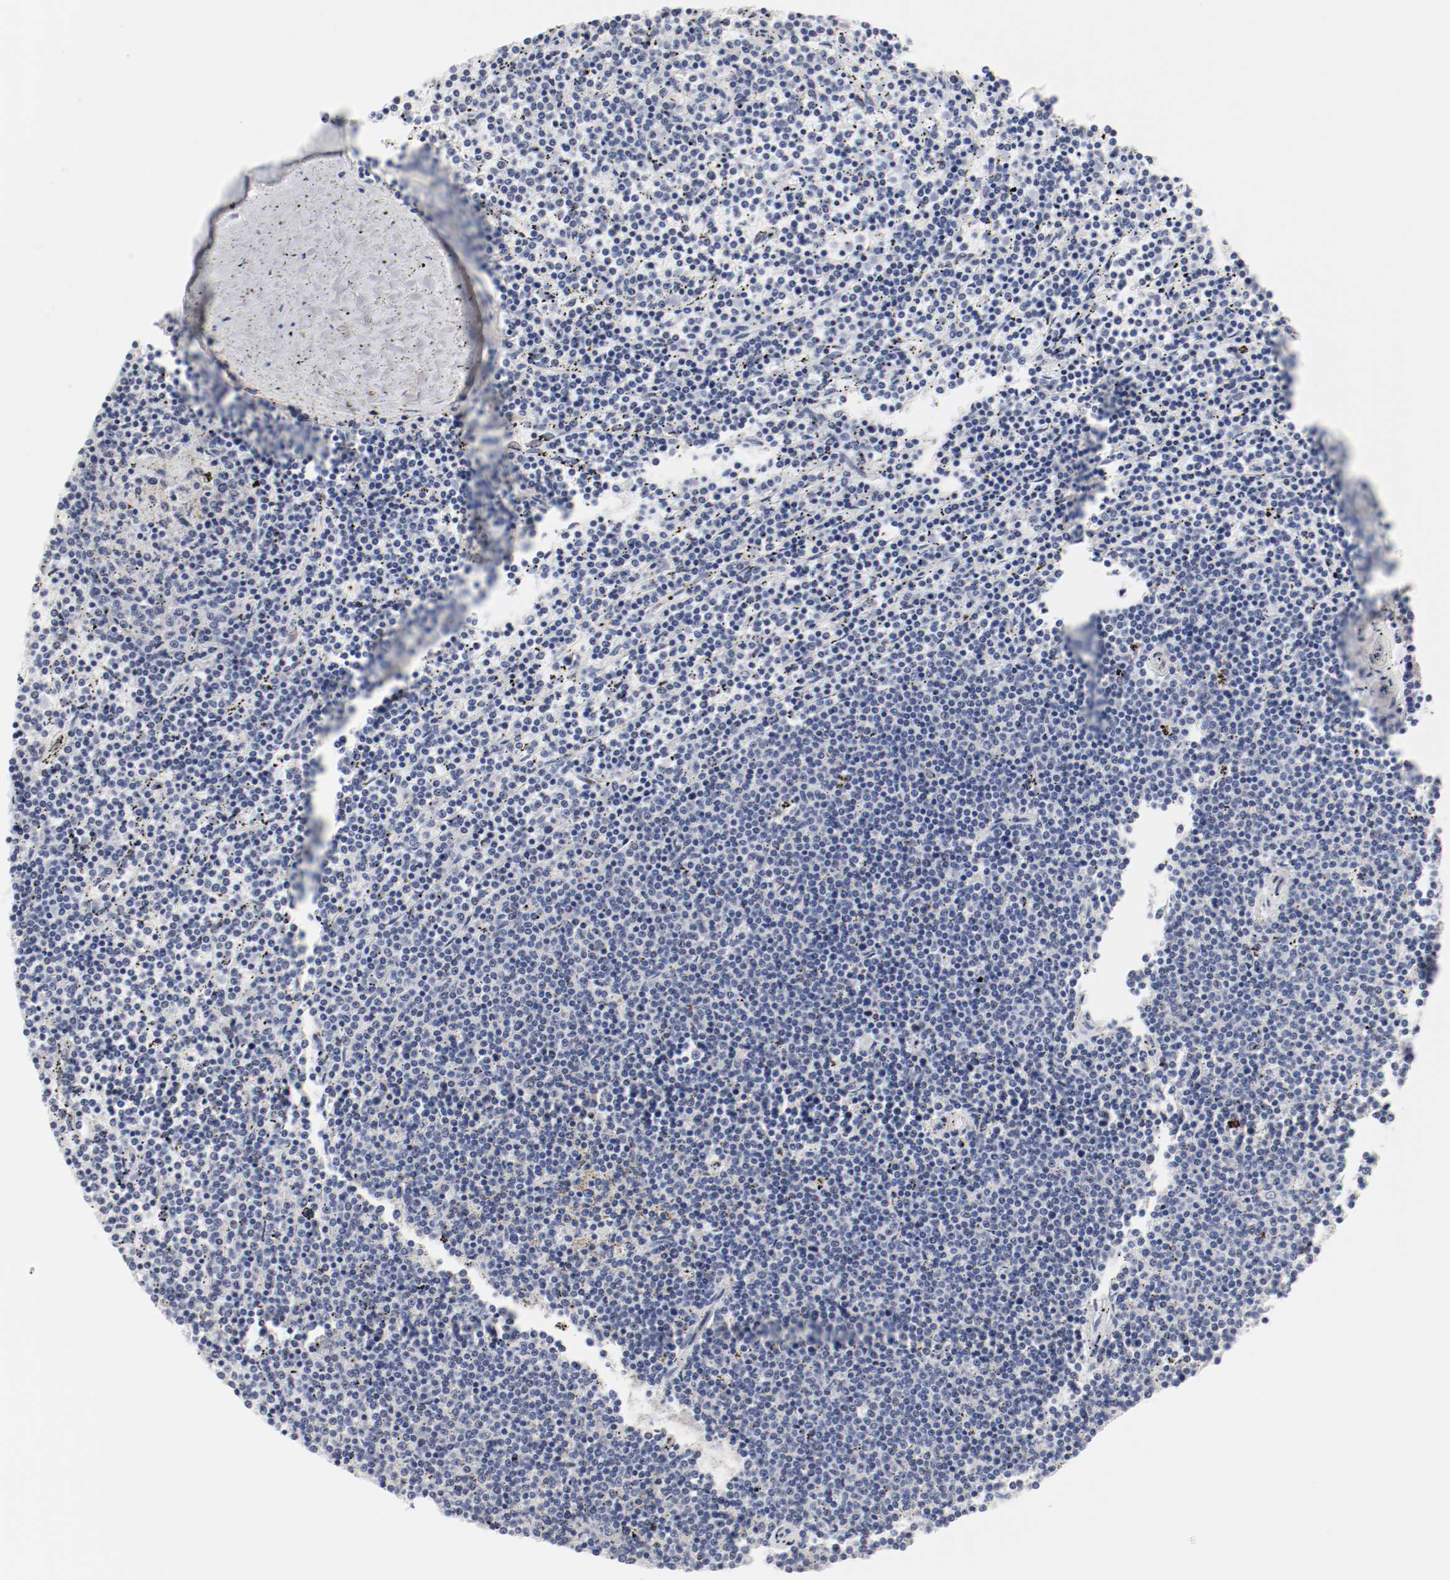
{"staining": {"intensity": "negative", "quantity": "none", "location": "none"}, "tissue": "lymphoma", "cell_type": "Tumor cells", "image_type": "cancer", "snomed": [{"axis": "morphology", "description": "Malignant lymphoma, non-Hodgkin's type, Low grade"}, {"axis": "topography", "description": "Spleen"}], "caption": "Histopathology image shows no significant protein positivity in tumor cells of lymphoma.", "gene": "GPR143", "patient": {"sex": "female", "age": 50}}